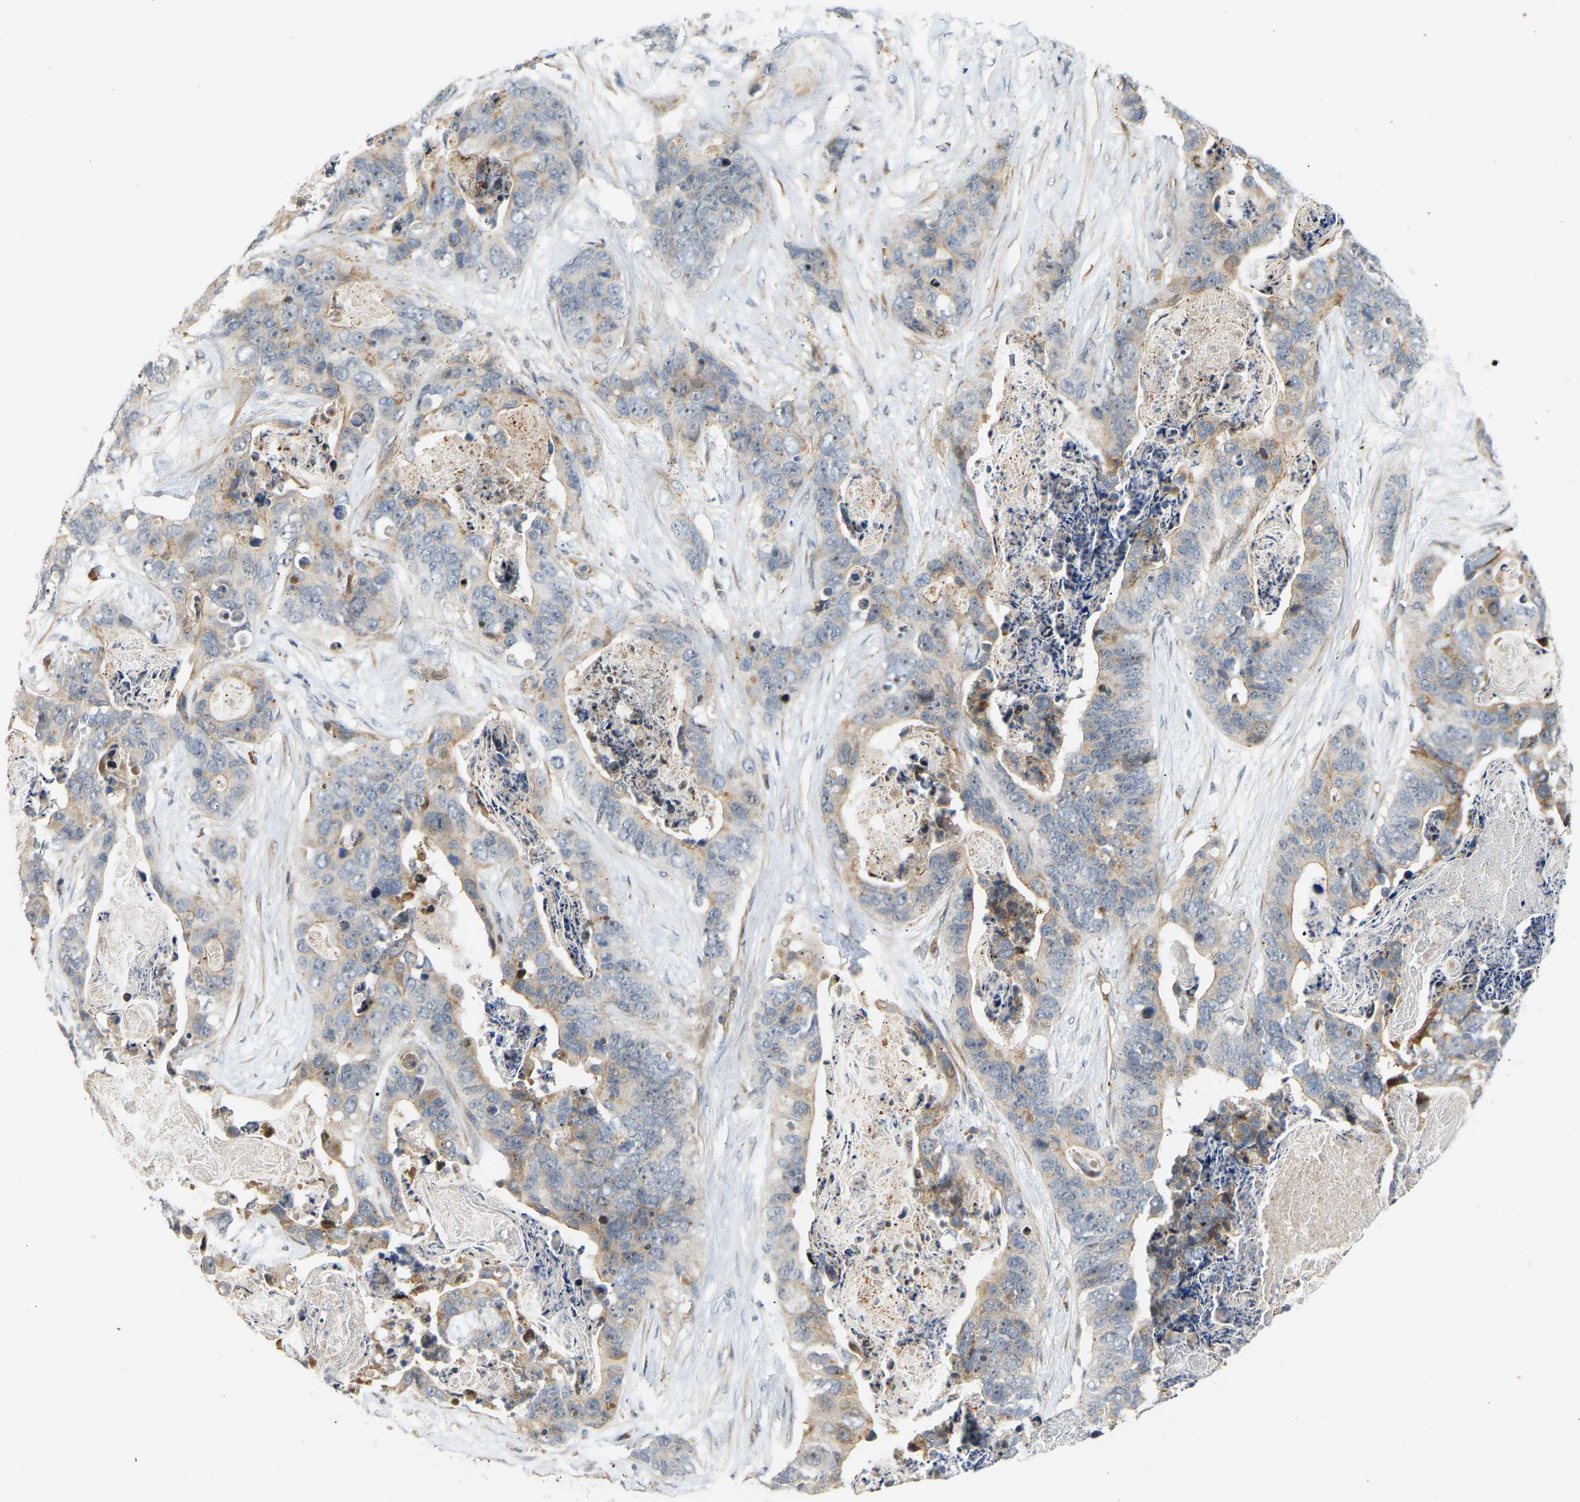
{"staining": {"intensity": "weak", "quantity": ">75%", "location": "cytoplasmic/membranous"}, "tissue": "stomach cancer", "cell_type": "Tumor cells", "image_type": "cancer", "snomed": [{"axis": "morphology", "description": "Adenocarcinoma, NOS"}, {"axis": "topography", "description": "Stomach"}], "caption": "Immunohistochemistry (DAB) staining of human stomach cancer (adenocarcinoma) displays weak cytoplasmic/membranous protein expression in approximately >75% of tumor cells.", "gene": "POGLUT2", "patient": {"sex": "female", "age": 89}}